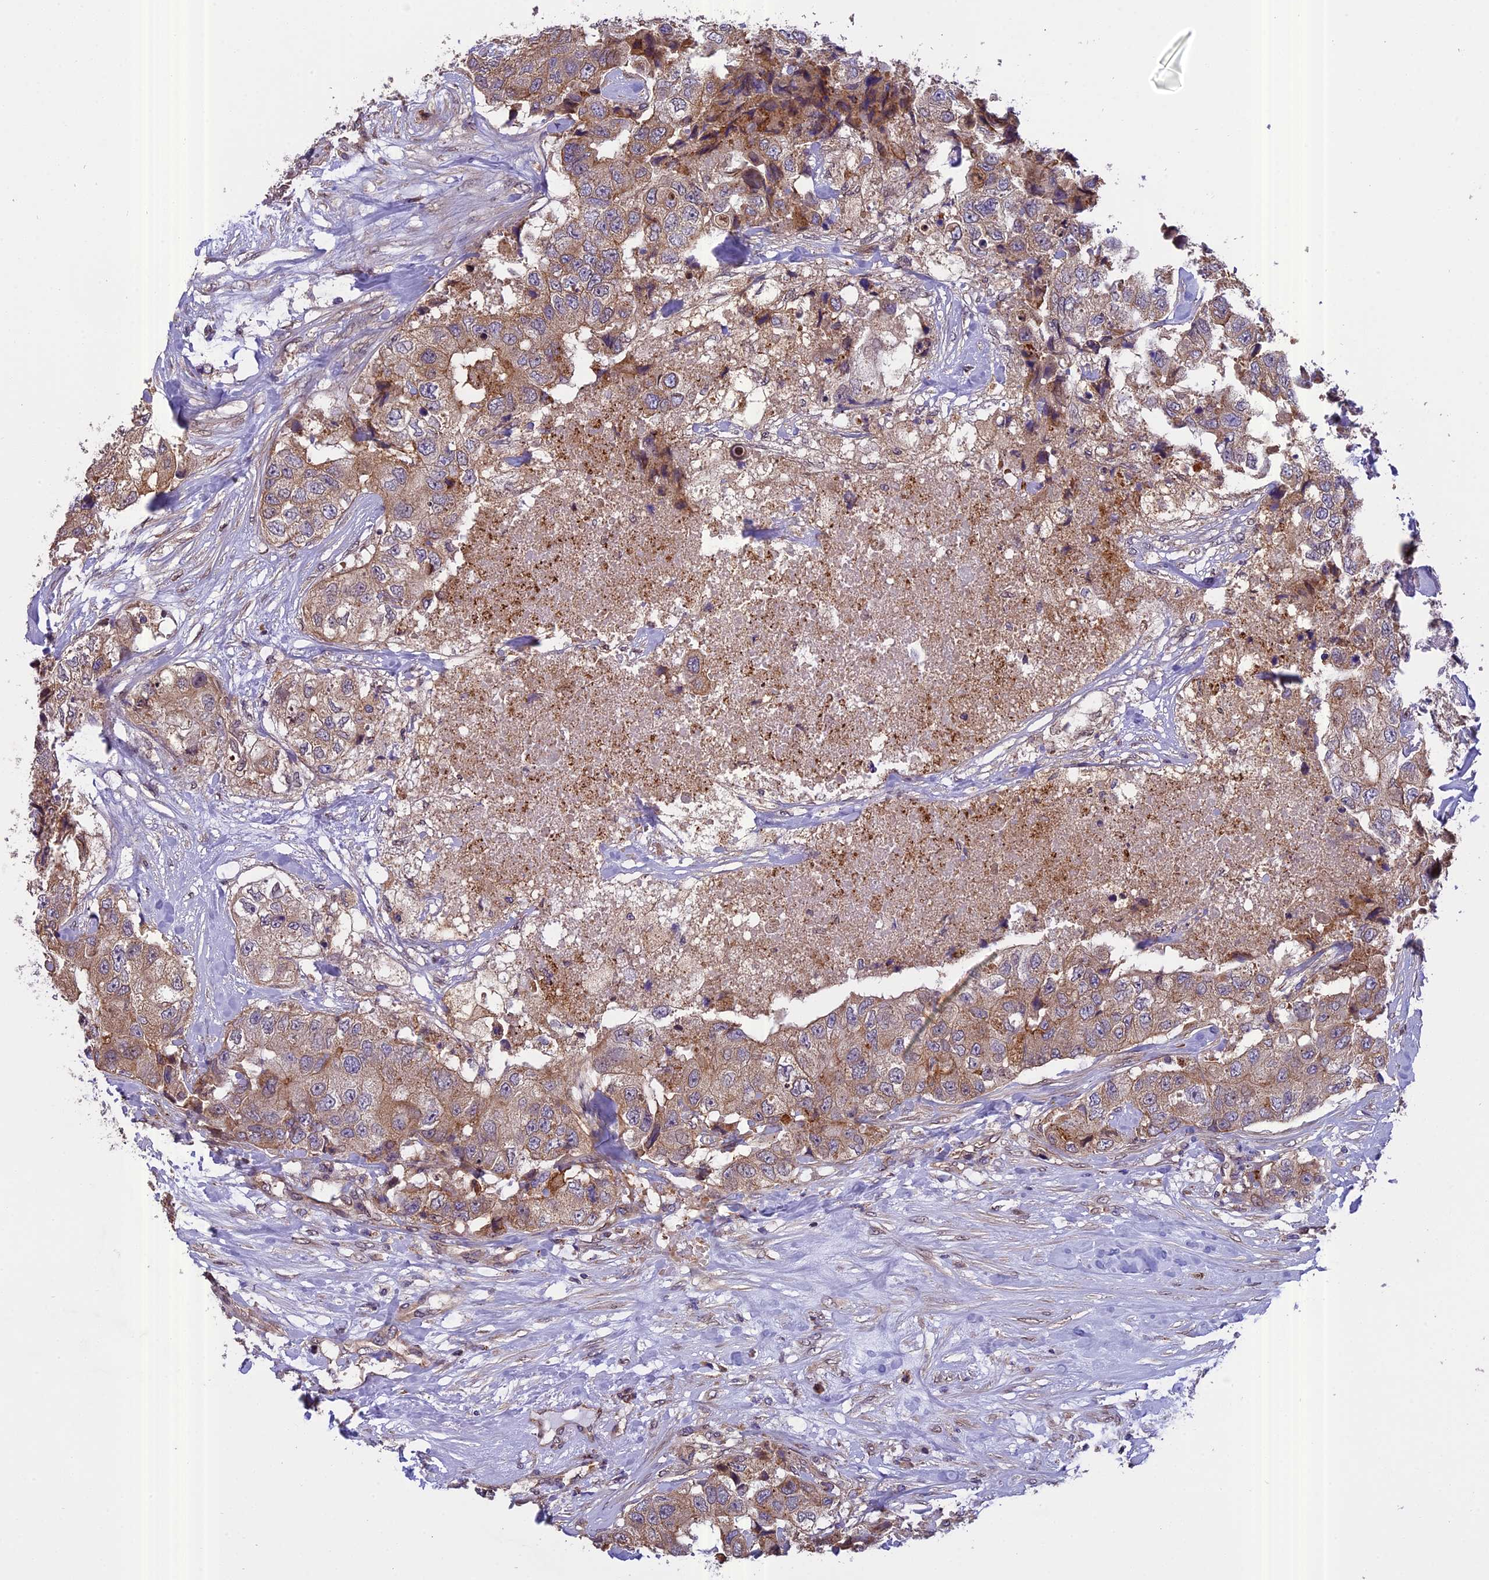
{"staining": {"intensity": "weak", "quantity": ">75%", "location": "cytoplasmic/membranous"}, "tissue": "breast cancer", "cell_type": "Tumor cells", "image_type": "cancer", "snomed": [{"axis": "morphology", "description": "Duct carcinoma"}, {"axis": "topography", "description": "Breast"}], "caption": "Immunohistochemistry (IHC) staining of breast cancer, which demonstrates low levels of weak cytoplasmic/membranous expression in about >75% of tumor cells indicating weak cytoplasmic/membranous protein expression. The staining was performed using DAB (brown) for protein detection and nuclei were counterstained in hematoxylin (blue).", "gene": "CHMP2A", "patient": {"sex": "female", "age": 62}}